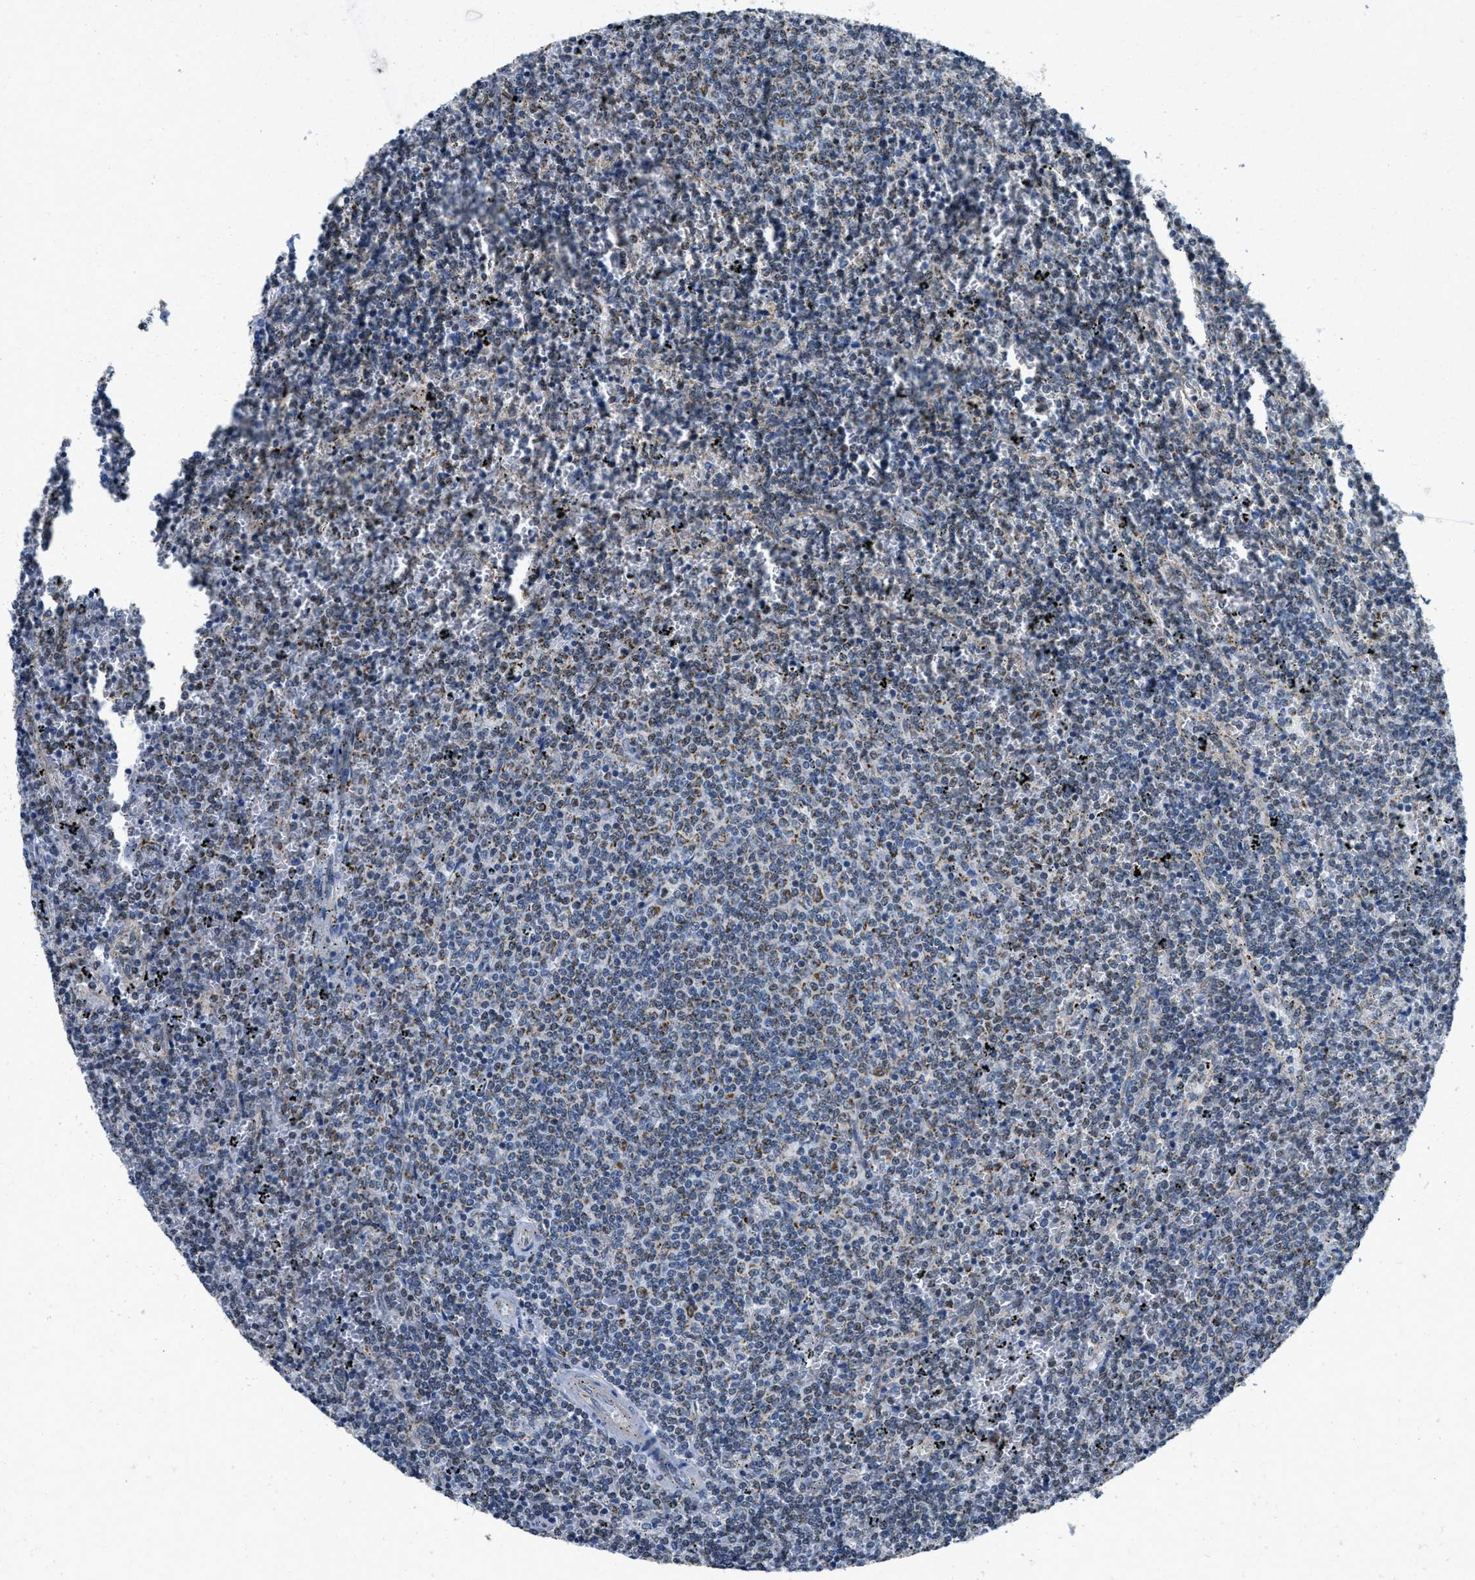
{"staining": {"intensity": "moderate", "quantity": "25%-75%", "location": "cytoplasmic/membranous"}, "tissue": "lymphoma", "cell_type": "Tumor cells", "image_type": "cancer", "snomed": [{"axis": "morphology", "description": "Malignant lymphoma, non-Hodgkin's type, Low grade"}, {"axis": "topography", "description": "Spleen"}], "caption": "Protein expression analysis of human malignant lymphoma, non-Hodgkin's type (low-grade) reveals moderate cytoplasmic/membranous positivity in approximately 25%-75% of tumor cells.", "gene": "TOMM70", "patient": {"sex": "female", "age": 50}}